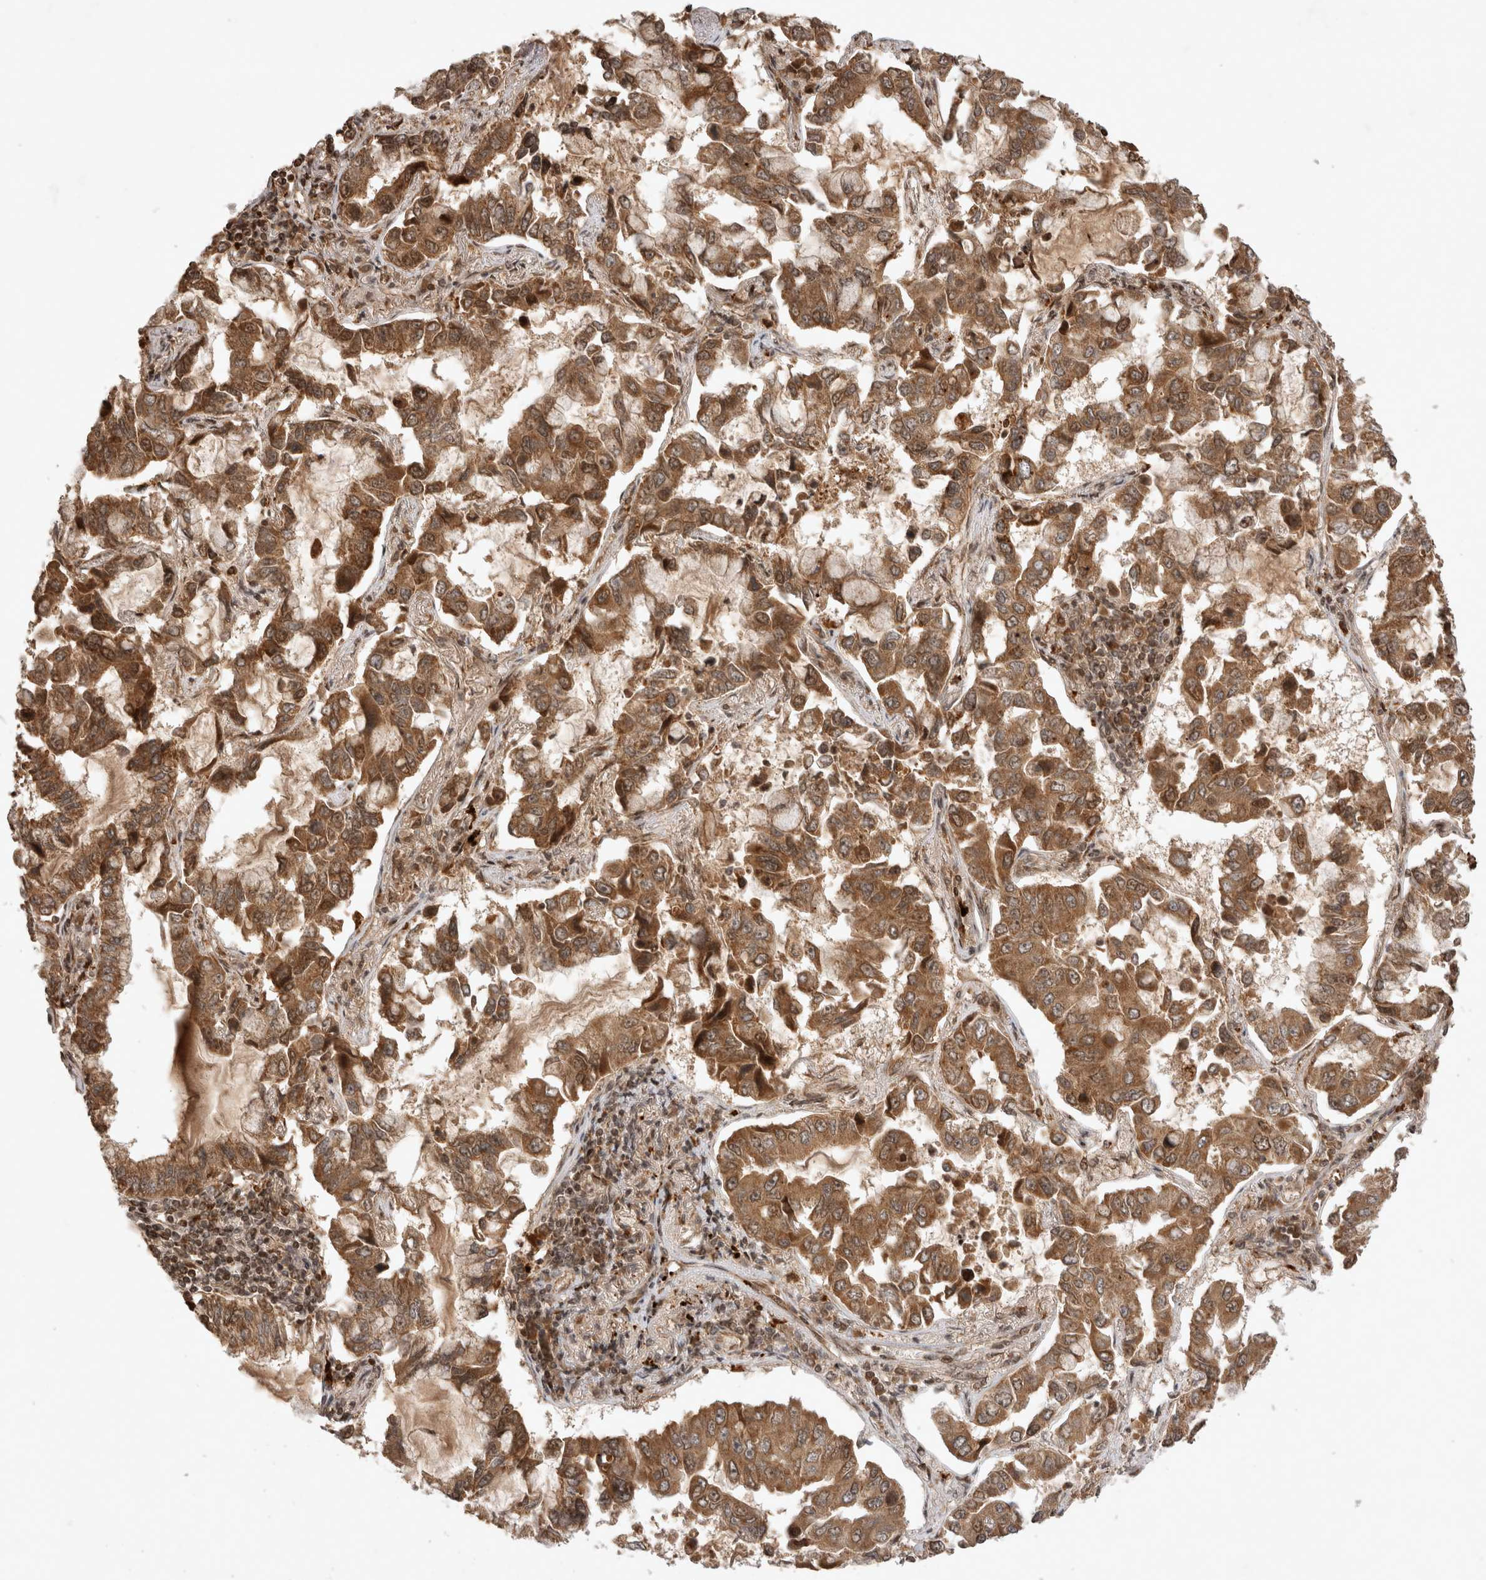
{"staining": {"intensity": "strong", "quantity": ">75%", "location": "cytoplasmic/membranous"}, "tissue": "lung cancer", "cell_type": "Tumor cells", "image_type": "cancer", "snomed": [{"axis": "morphology", "description": "Adenocarcinoma, NOS"}, {"axis": "topography", "description": "Lung"}], "caption": "Human adenocarcinoma (lung) stained for a protein (brown) displays strong cytoplasmic/membranous positive staining in about >75% of tumor cells.", "gene": "FAM221A", "patient": {"sex": "male", "age": 64}}